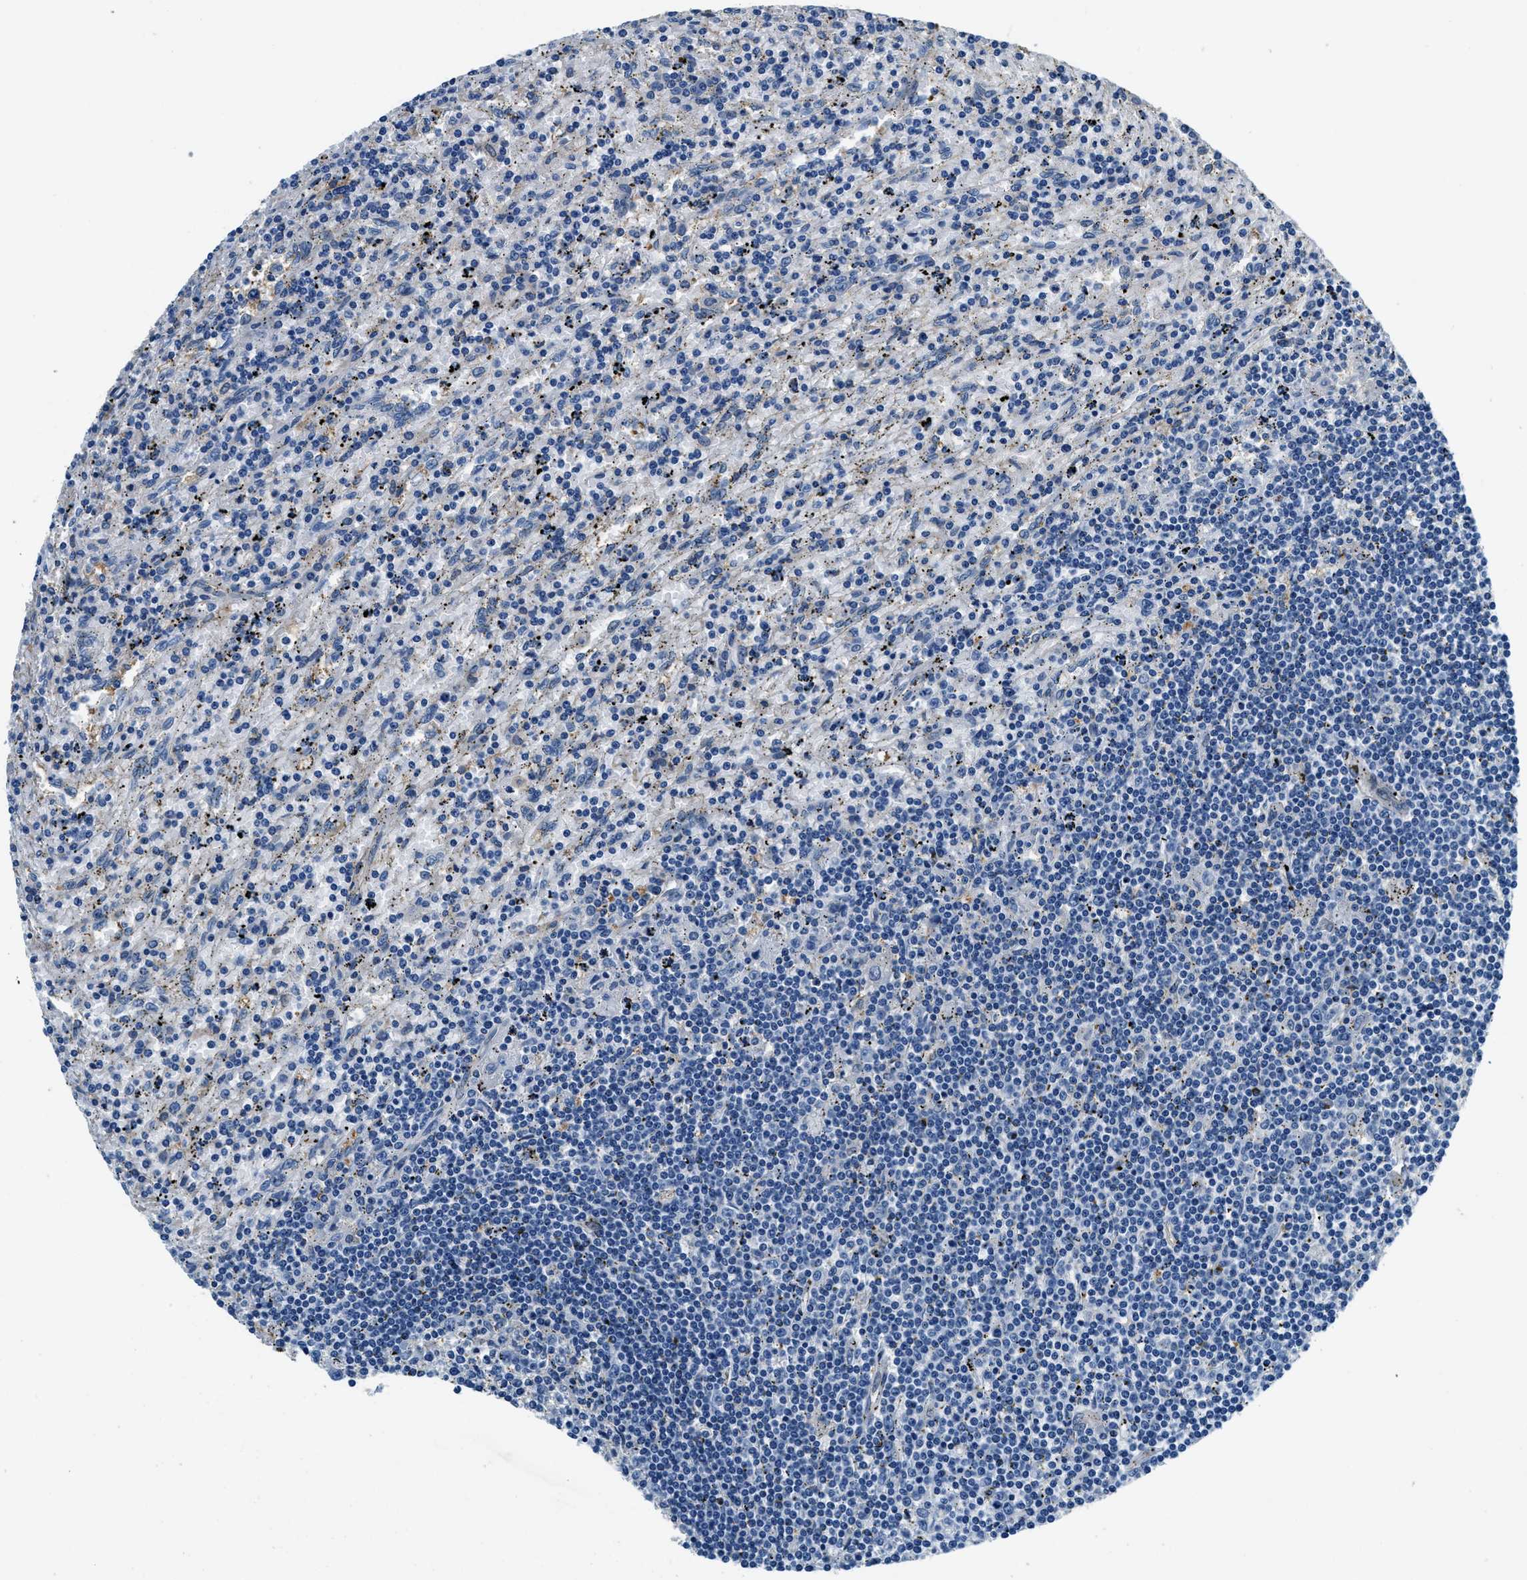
{"staining": {"intensity": "negative", "quantity": "none", "location": "none"}, "tissue": "lymphoma", "cell_type": "Tumor cells", "image_type": "cancer", "snomed": [{"axis": "morphology", "description": "Malignant lymphoma, non-Hodgkin's type, Low grade"}, {"axis": "topography", "description": "Spleen"}], "caption": "Malignant lymphoma, non-Hodgkin's type (low-grade) was stained to show a protein in brown. There is no significant staining in tumor cells.", "gene": "TWF1", "patient": {"sex": "male", "age": 76}}